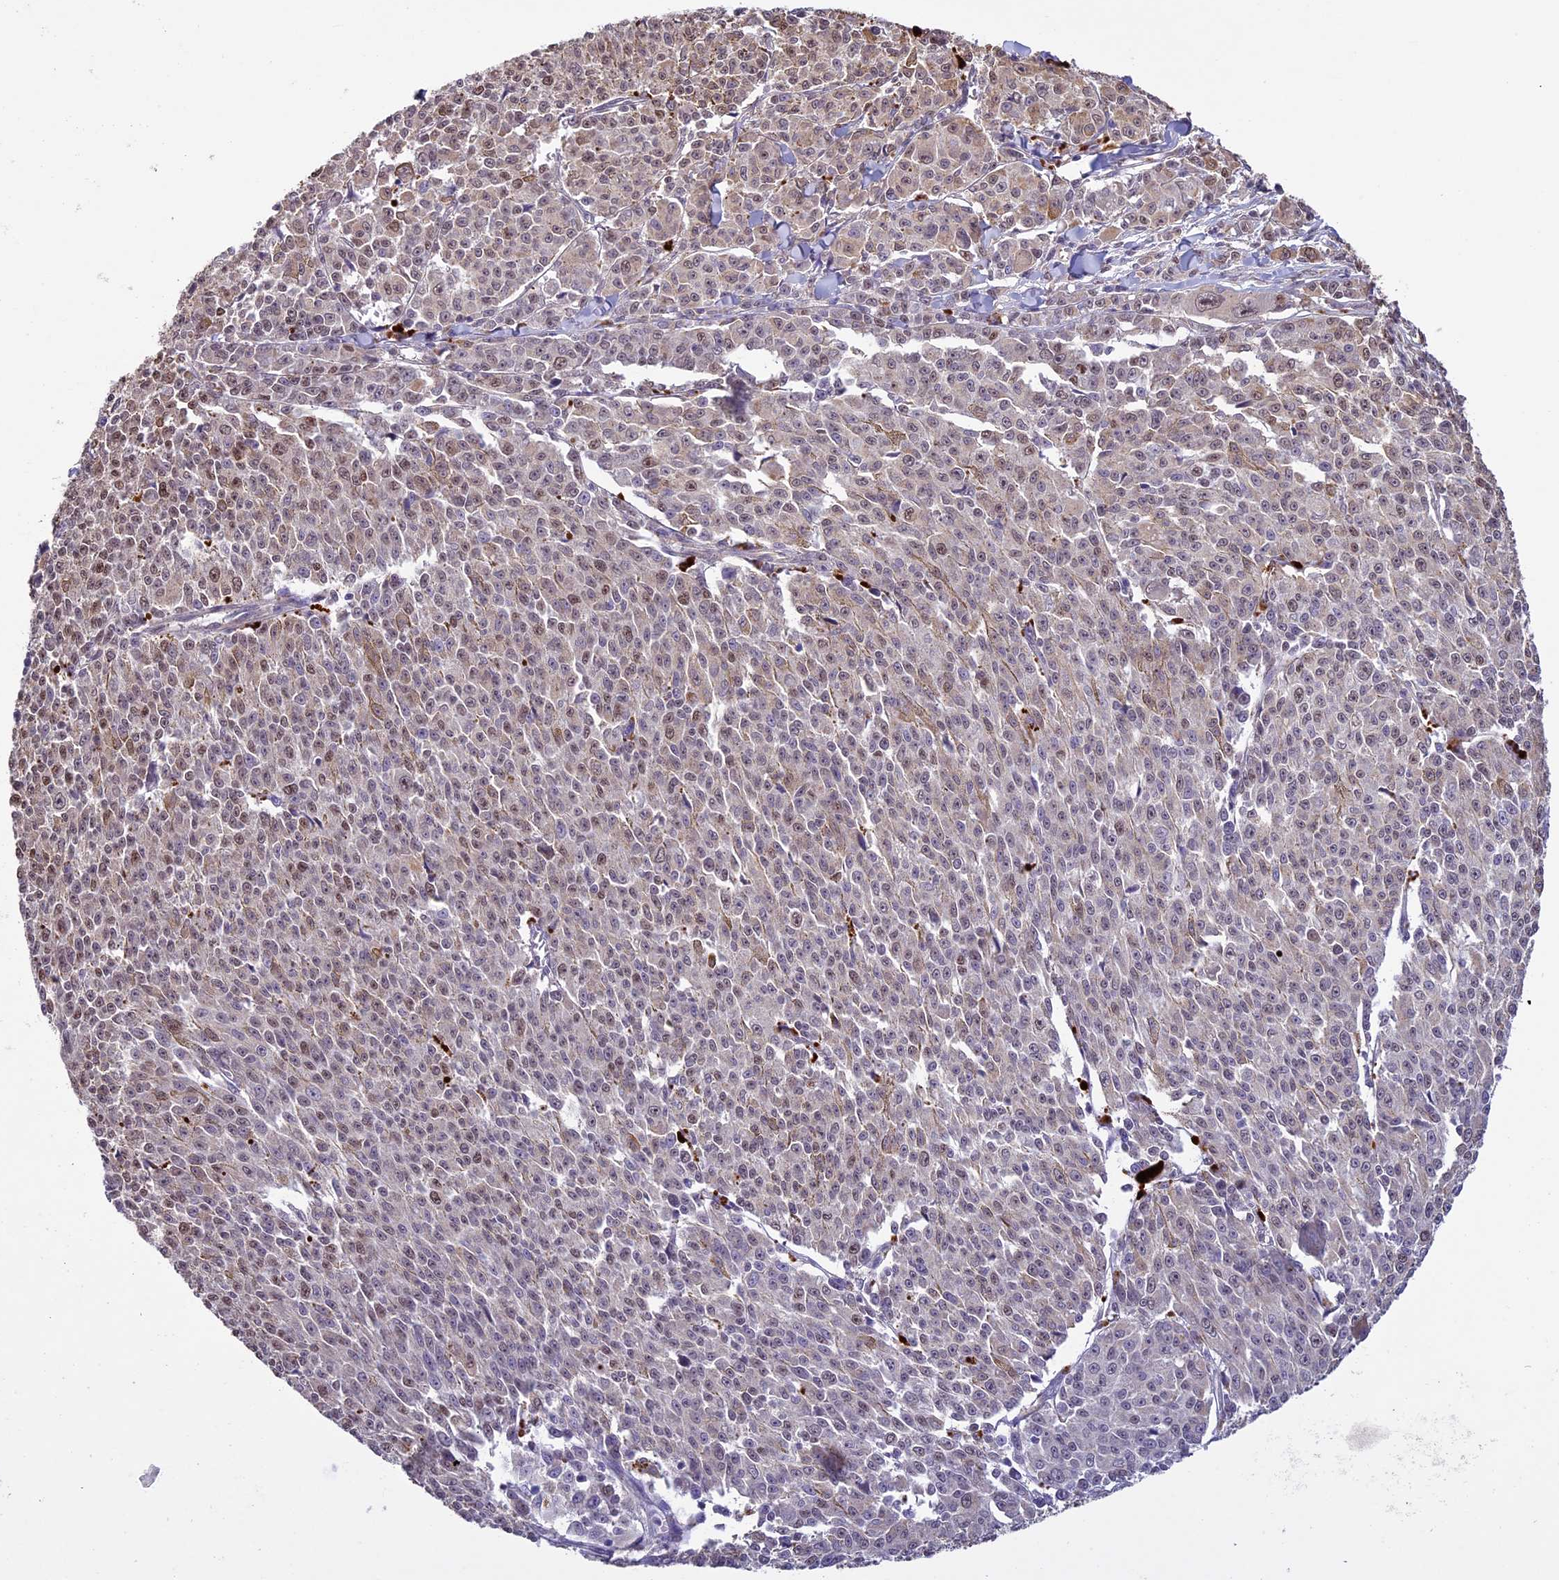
{"staining": {"intensity": "weak", "quantity": "25%-75%", "location": "nuclear"}, "tissue": "melanoma", "cell_type": "Tumor cells", "image_type": "cancer", "snomed": [{"axis": "morphology", "description": "Malignant melanoma, NOS"}, {"axis": "topography", "description": "Skin"}], "caption": "DAB immunohistochemical staining of human melanoma exhibits weak nuclear protein positivity in about 25%-75% of tumor cells.", "gene": "C3orf70", "patient": {"sex": "female", "age": 52}}